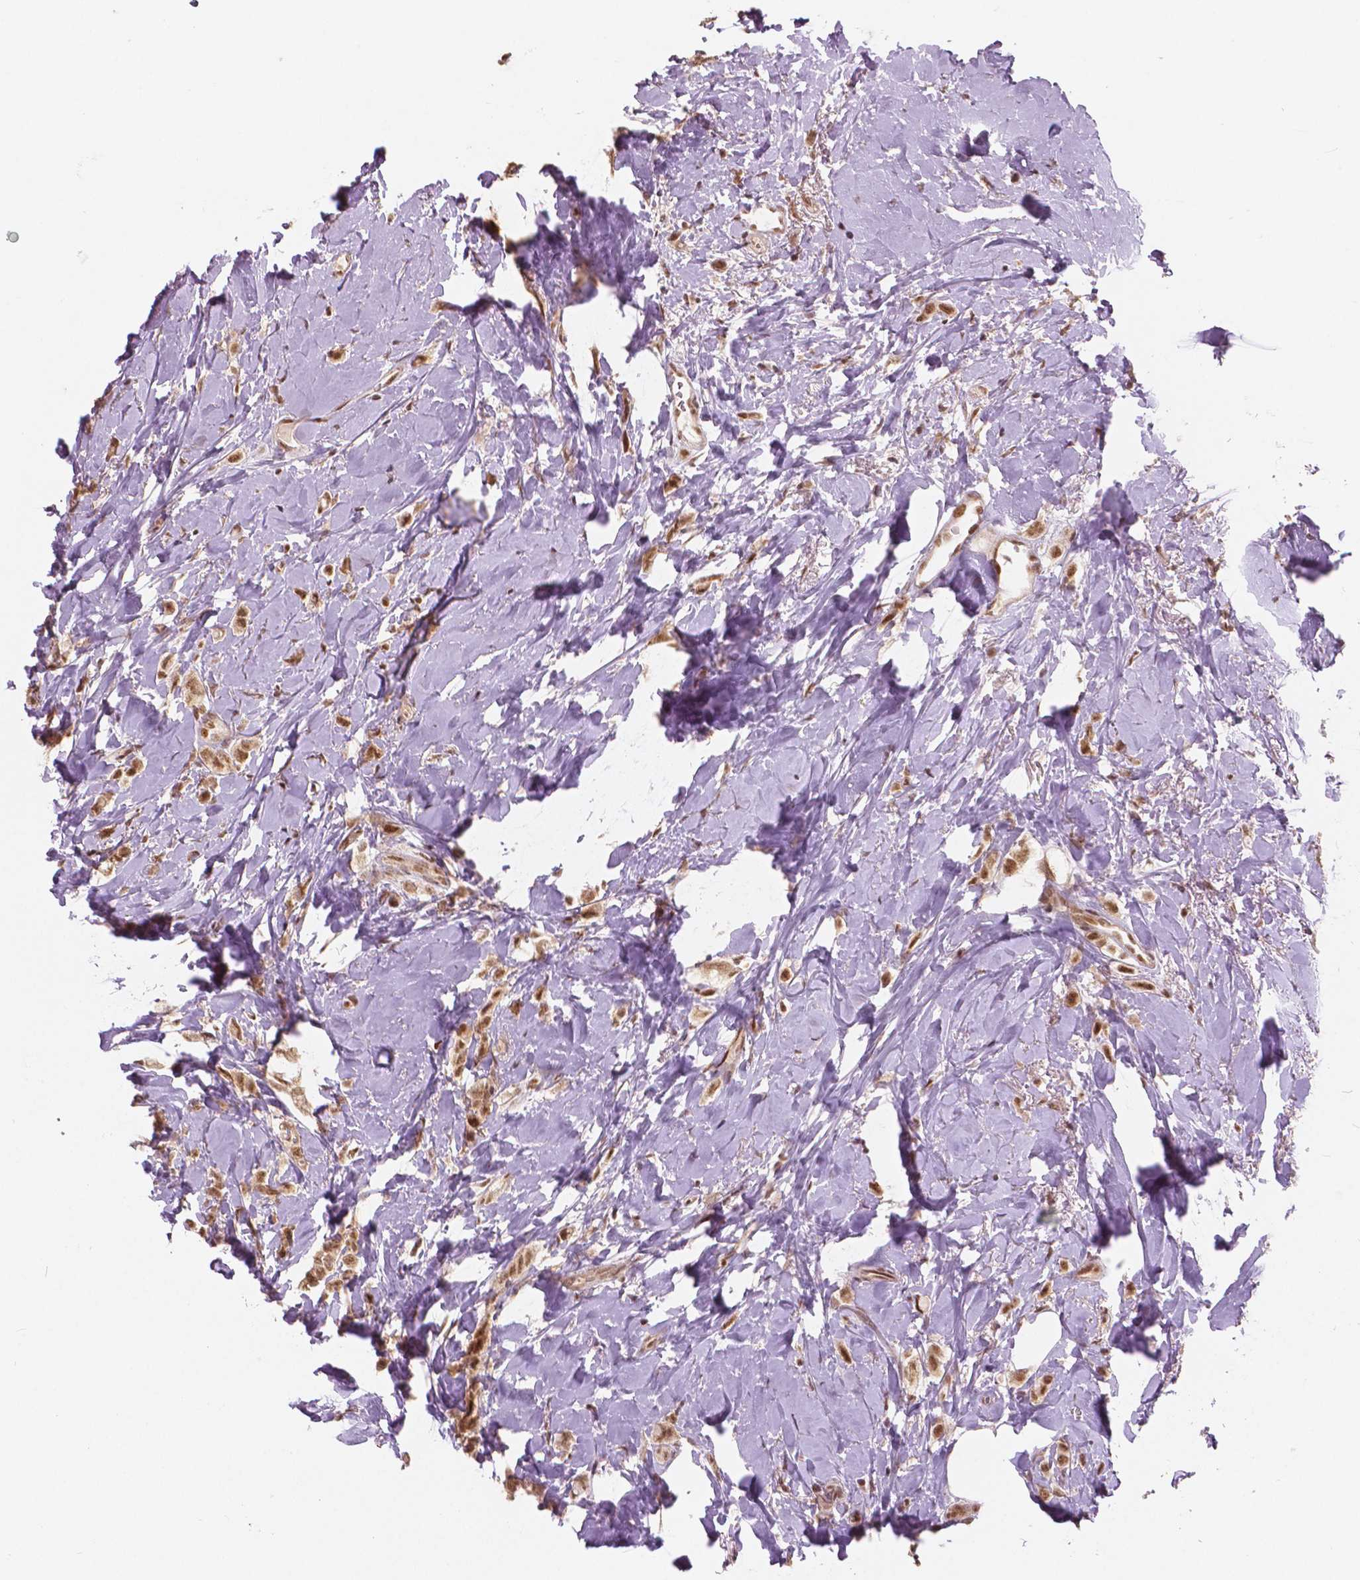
{"staining": {"intensity": "moderate", "quantity": ">75%", "location": "nuclear"}, "tissue": "breast cancer", "cell_type": "Tumor cells", "image_type": "cancer", "snomed": [{"axis": "morphology", "description": "Lobular carcinoma"}, {"axis": "topography", "description": "Breast"}], "caption": "Human breast lobular carcinoma stained for a protein (brown) displays moderate nuclear positive positivity in about >75% of tumor cells.", "gene": "NSD2", "patient": {"sex": "female", "age": 66}}